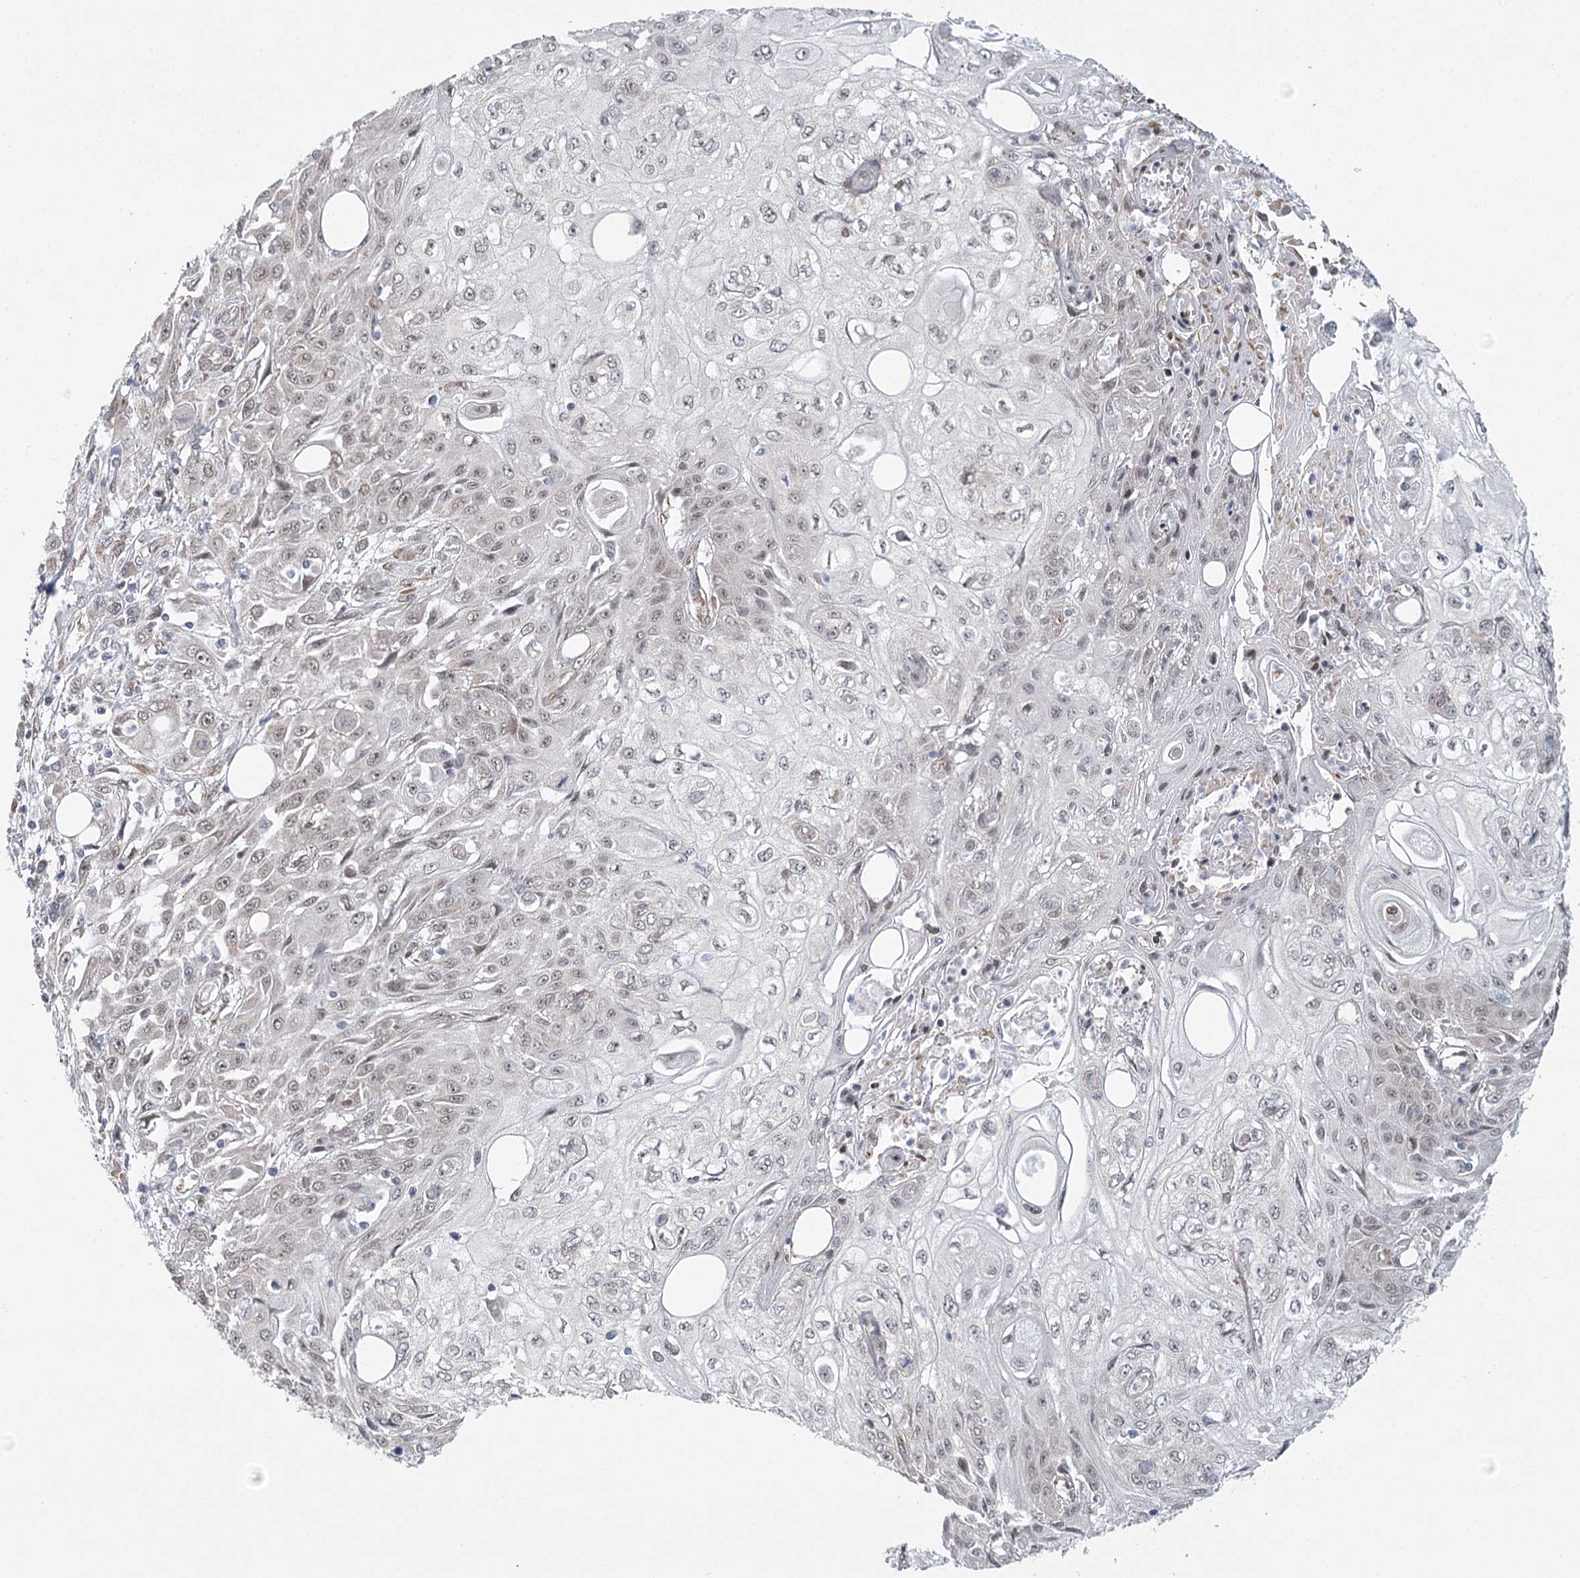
{"staining": {"intensity": "weak", "quantity": "<25%", "location": "nuclear"}, "tissue": "skin cancer", "cell_type": "Tumor cells", "image_type": "cancer", "snomed": [{"axis": "morphology", "description": "Squamous cell carcinoma, NOS"}, {"axis": "morphology", "description": "Squamous cell carcinoma, metastatic, NOS"}, {"axis": "topography", "description": "Skin"}, {"axis": "topography", "description": "Lymph node"}], "caption": "Immunohistochemical staining of skin cancer shows no significant expression in tumor cells. (DAB IHC with hematoxylin counter stain).", "gene": "MED28", "patient": {"sex": "male", "age": 75}}